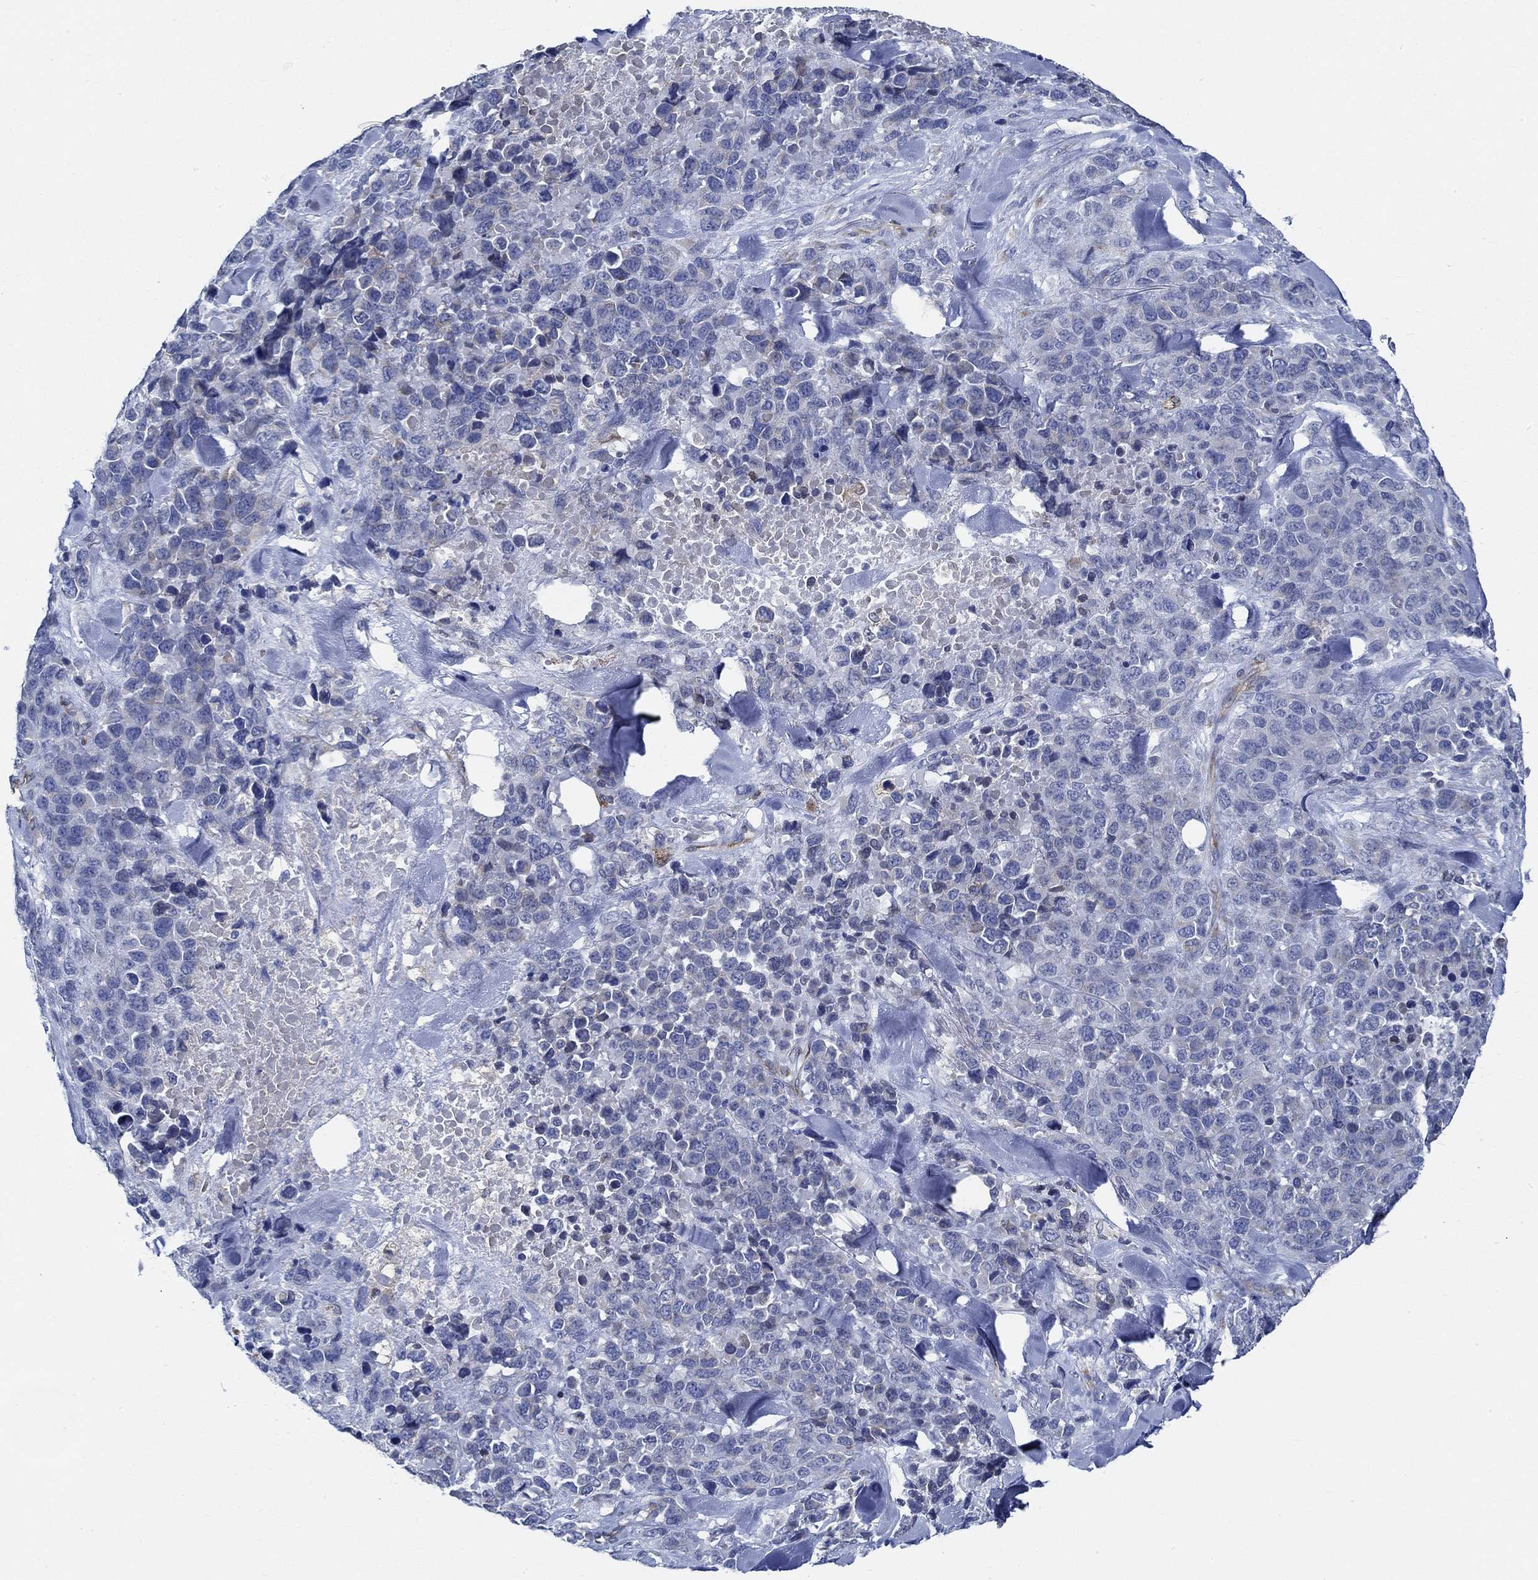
{"staining": {"intensity": "negative", "quantity": "none", "location": "none"}, "tissue": "melanoma", "cell_type": "Tumor cells", "image_type": "cancer", "snomed": [{"axis": "morphology", "description": "Malignant melanoma, Metastatic site"}, {"axis": "topography", "description": "Skin"}], "caption": "Immunohistochemistry photomicrograph of neoplastic tissue: melanoma stained with DAB shows no significant protein positivity in tumor cells.", "gene": "HECW2", "patient": {"sex": "male", "age": 84}}